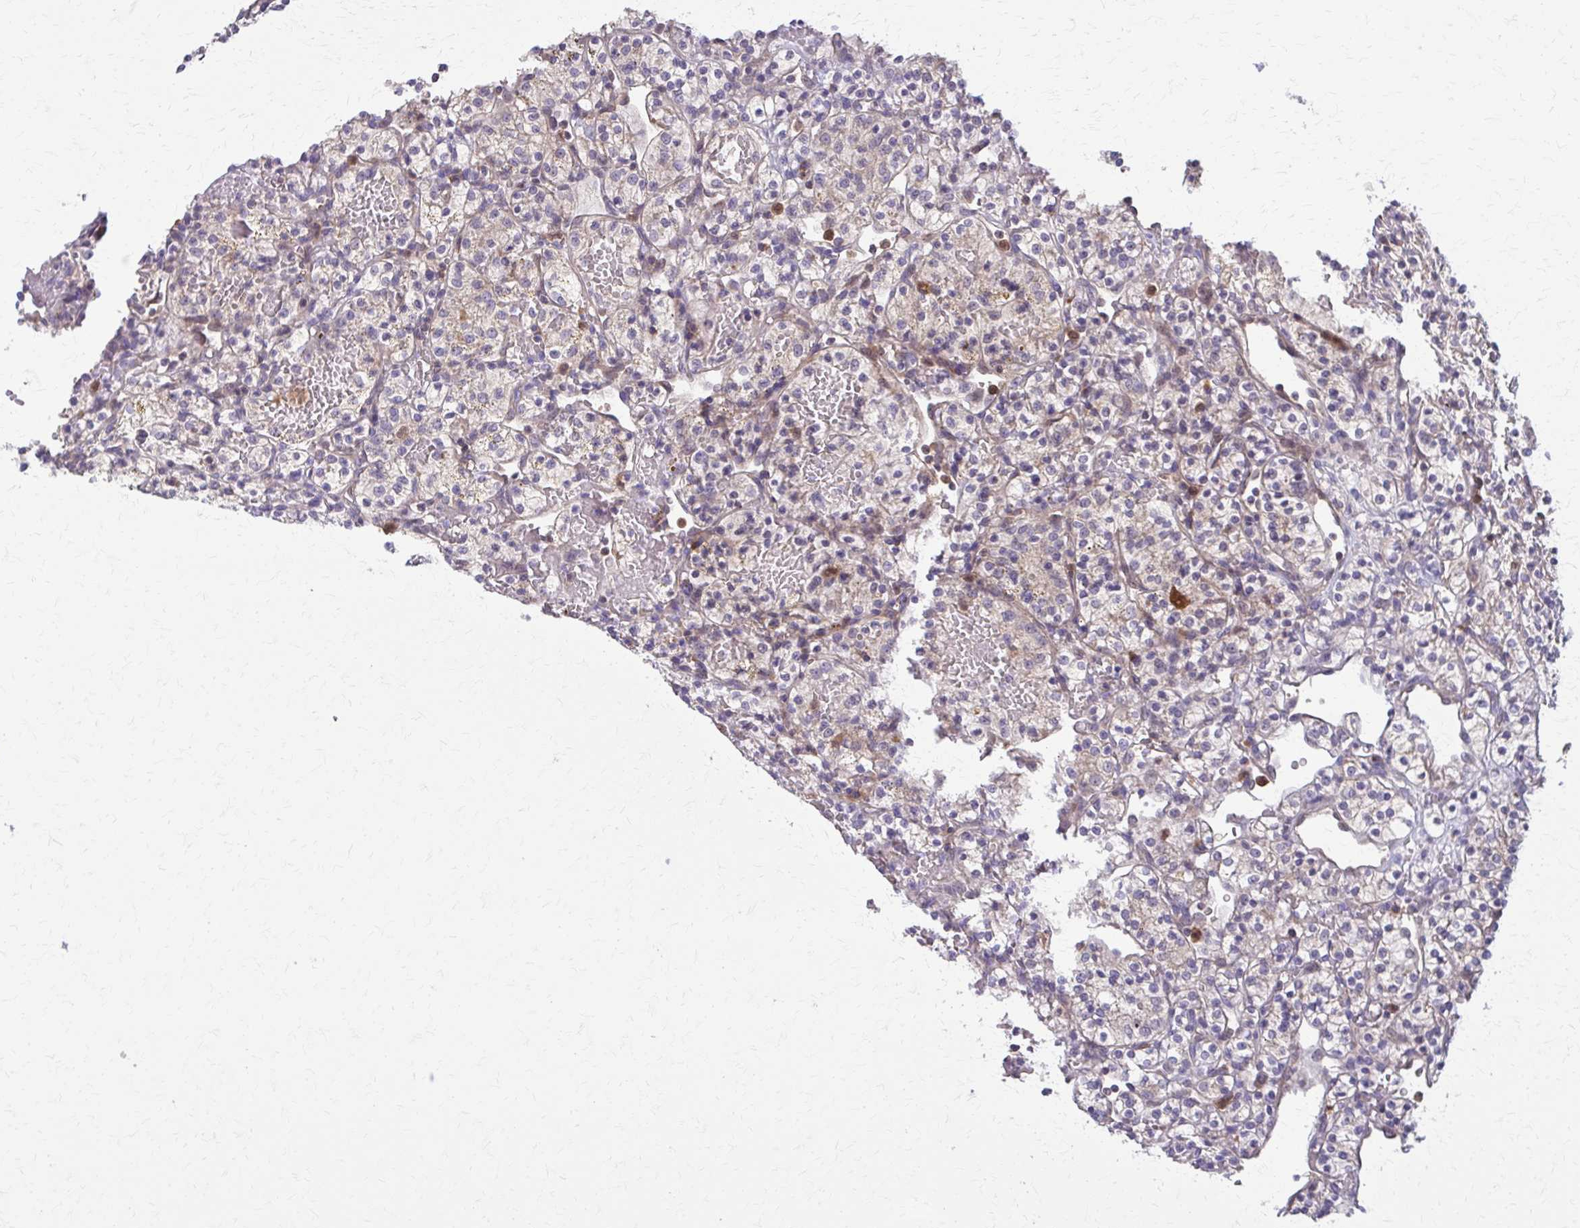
{"staining": {"intensity": "weak", "quantity": "<25%", "location": "cytoplasmic/membranous"}, "tissue": "renal cancer", "cell_type": "Tumor cells", "image_type": "cancer", "snomed": [{"axis": "morphology", "description": "Adenocarcinoma, NOS"}, {"axis": "topography", "description": "Kidney"}], "caption": "Human renal cancer stained for a protein using immunohistochemistry demonstrates no positivity in tumor cells.", "gene": "NRBF2", "patient": {"sex": "female", "age": 60}}